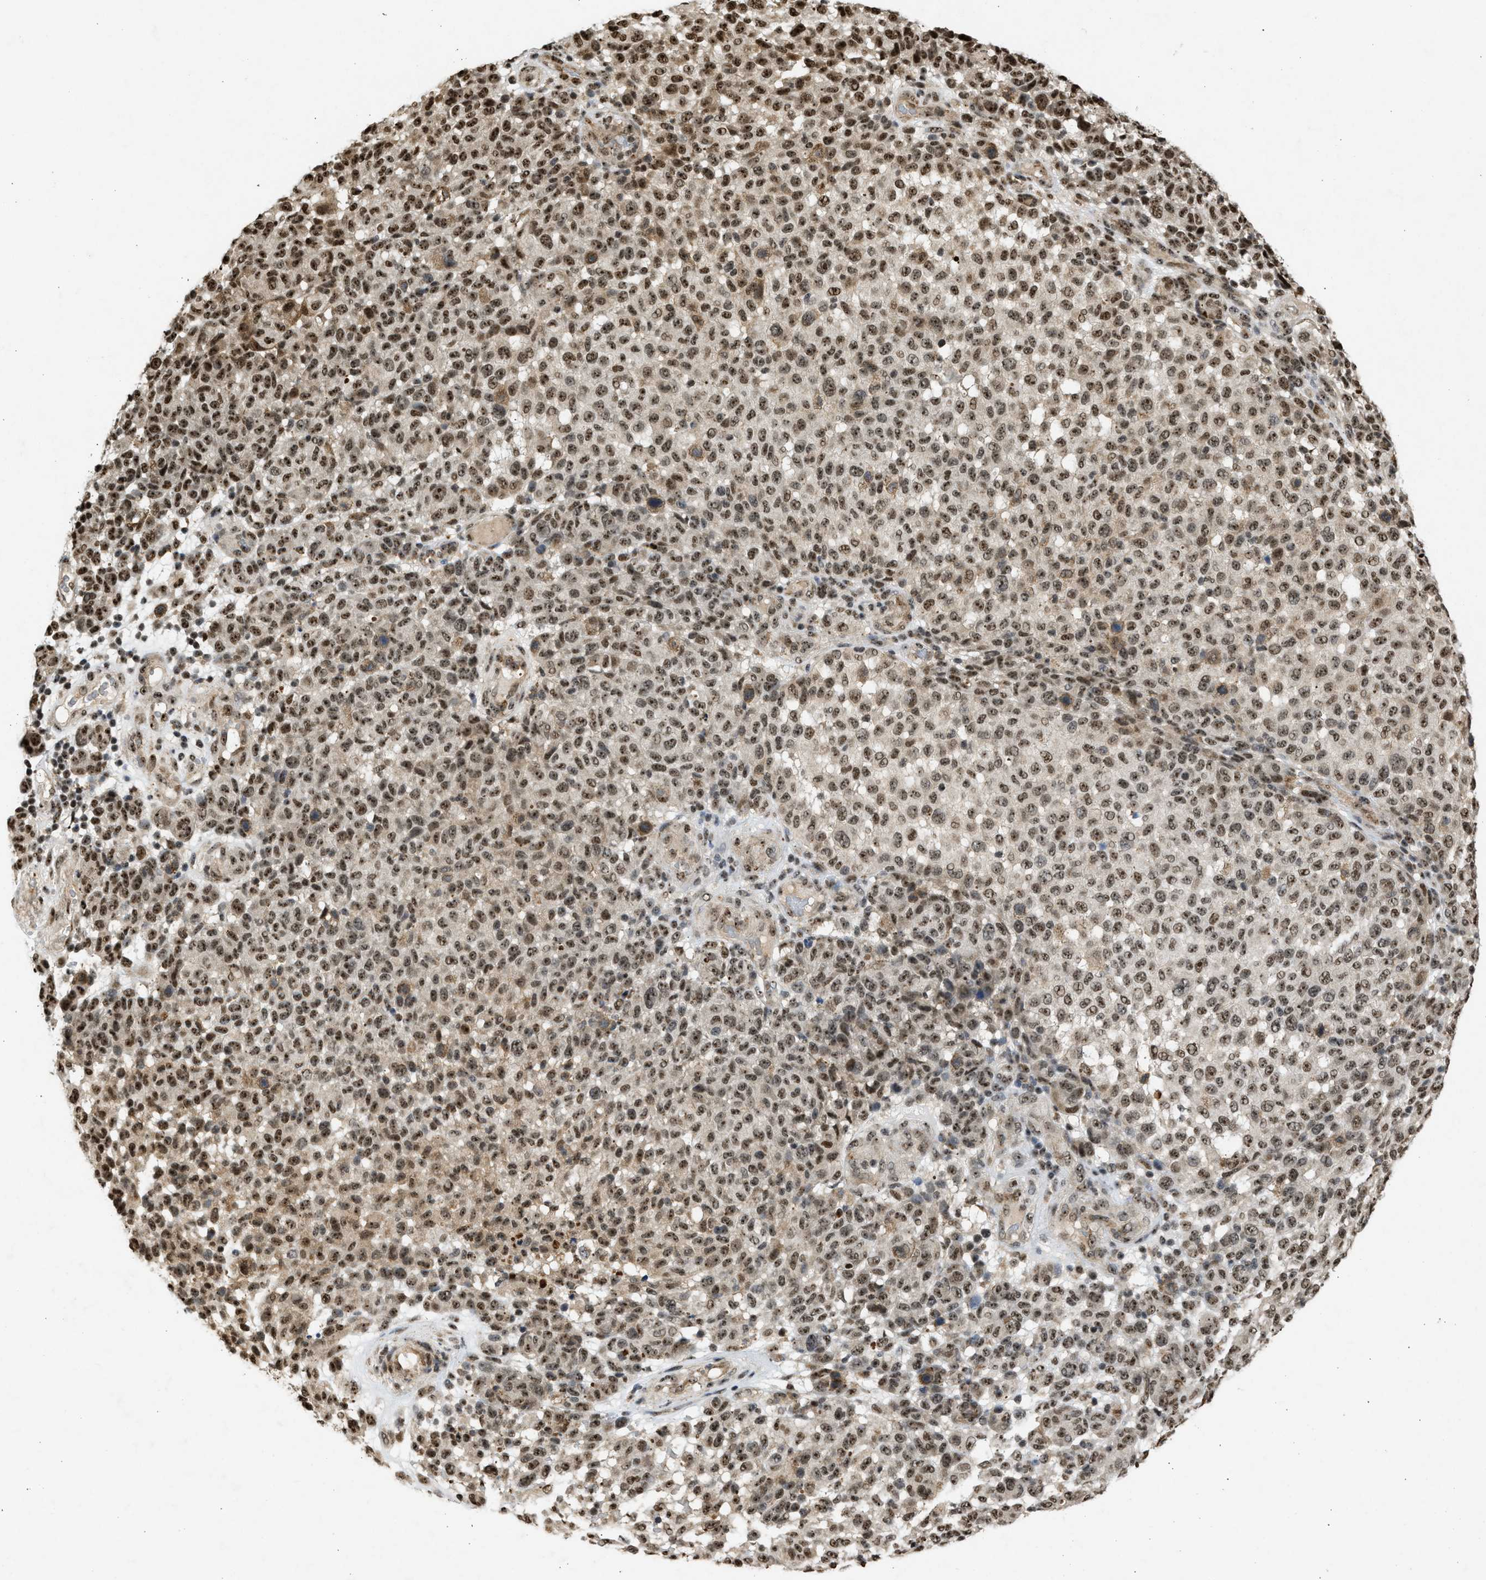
{"staining": {"intensity": "strong", "quantity": ">75%", "location": "nuclear"}, "tissue": "melanoma", "cell_type": "Tumor cells", "image_type": "cancer", "snomed": [{"axis": "morphology", "description": "Malignant melanoma, NOS"}, {"axis": "topography", "description": "Skin"}], "caption": "IHC histopathology image of neoplastic tissue: malignant melanoma stained using immunohistochemistry shows high levels of strong protein expression localized specifically in the nuclear of tumor cells, appearing as a nuclear brown color.", "gene": "TFDP2", "patient": {"sex": "male", "age": 59}}